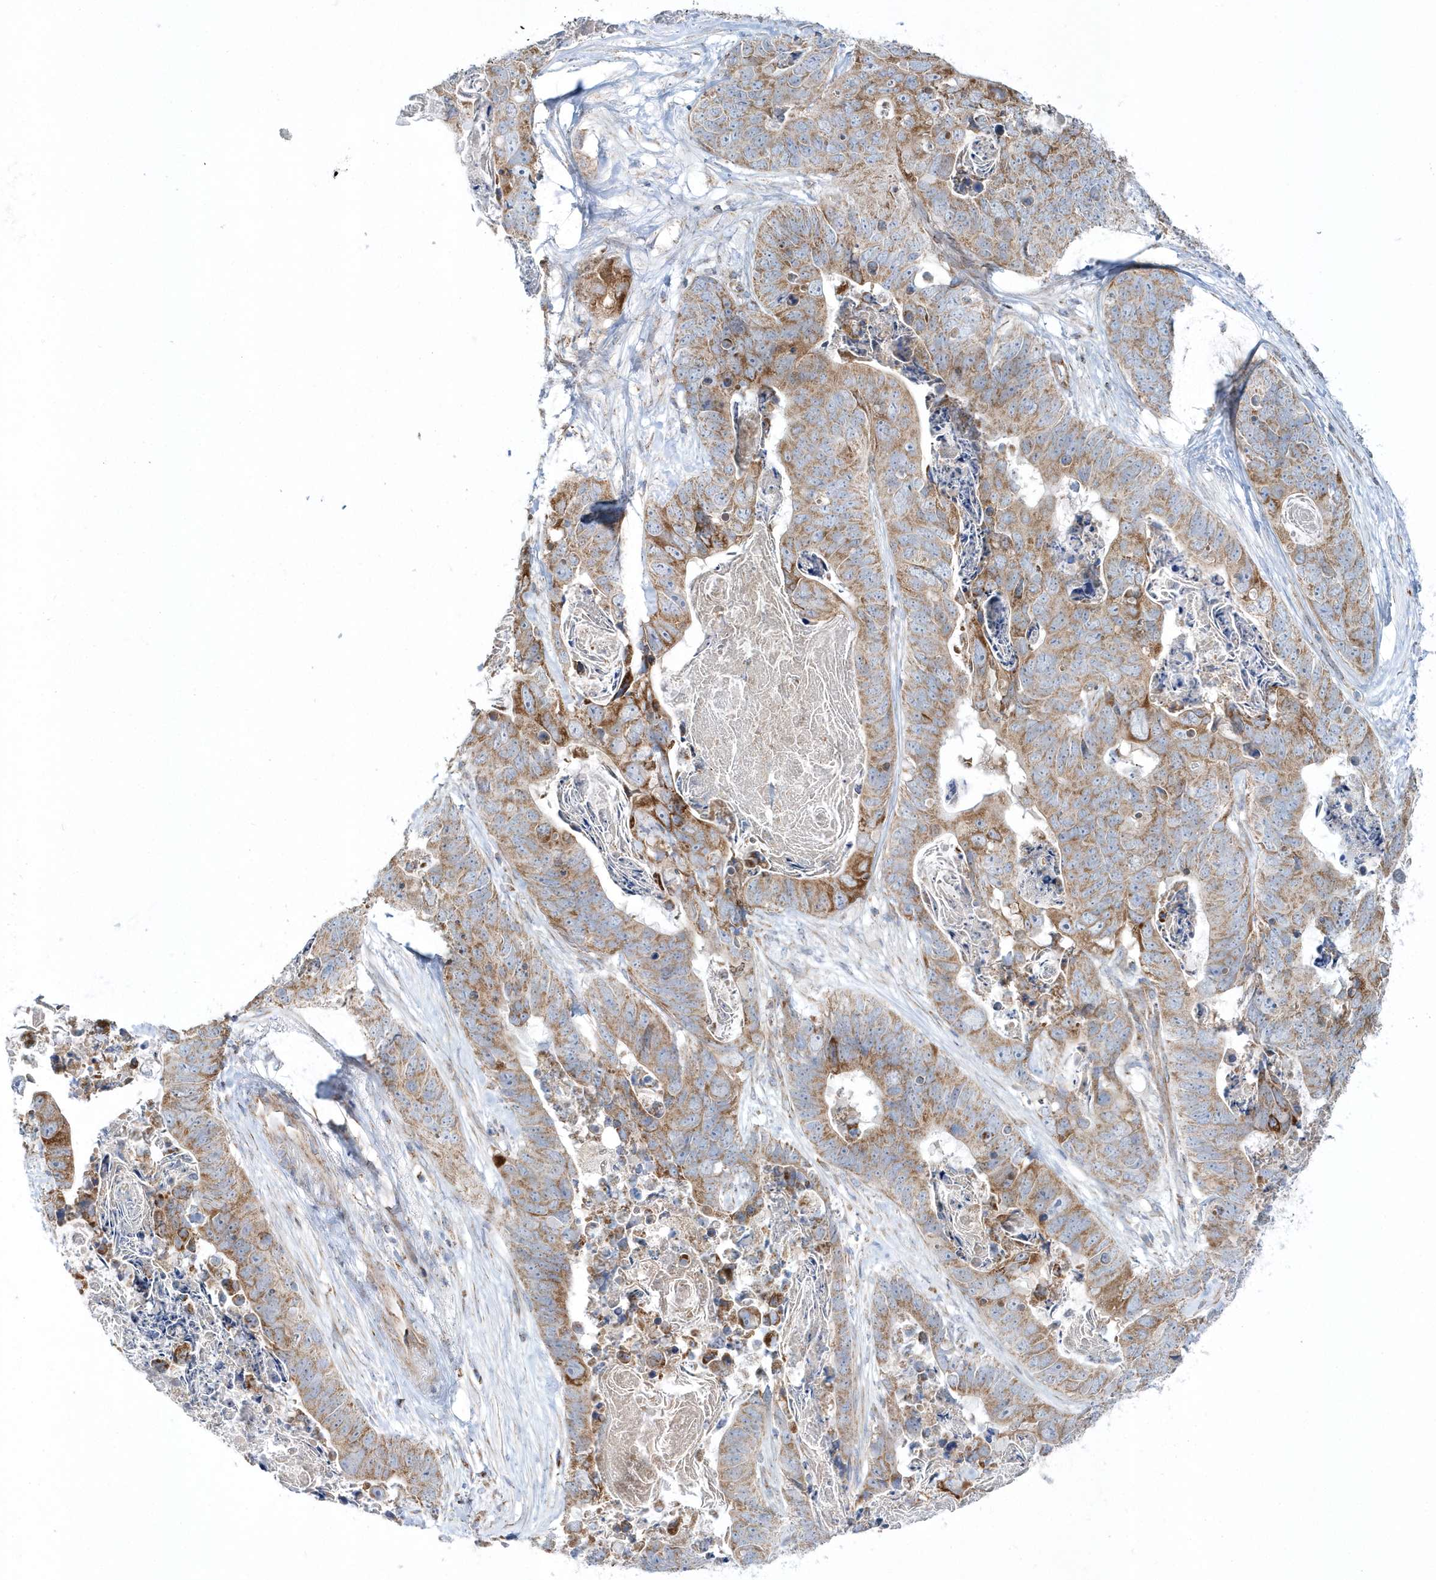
{"staining": {"intensity": "moderate", "quantity": ">75%", "location": "cytoplasmic/membranous"}, "tissue": "stomach cancer", "cell_type": "Tumor cells", "image_type": "cancer", "snomed": [{"axis": "morphology", "description": "Adenocarcinoma, NOS"}, {"axis": "topography", "description": "Stomach"}], "caption": "This is a histology image of immunohistochemistry staining of stomach adenocarcinoma, which shows moderate staining in the cytoplasmic/membranous of tumor cells.", "gene": "OPA1", "patient": {"sex": "female", "age": 89}}